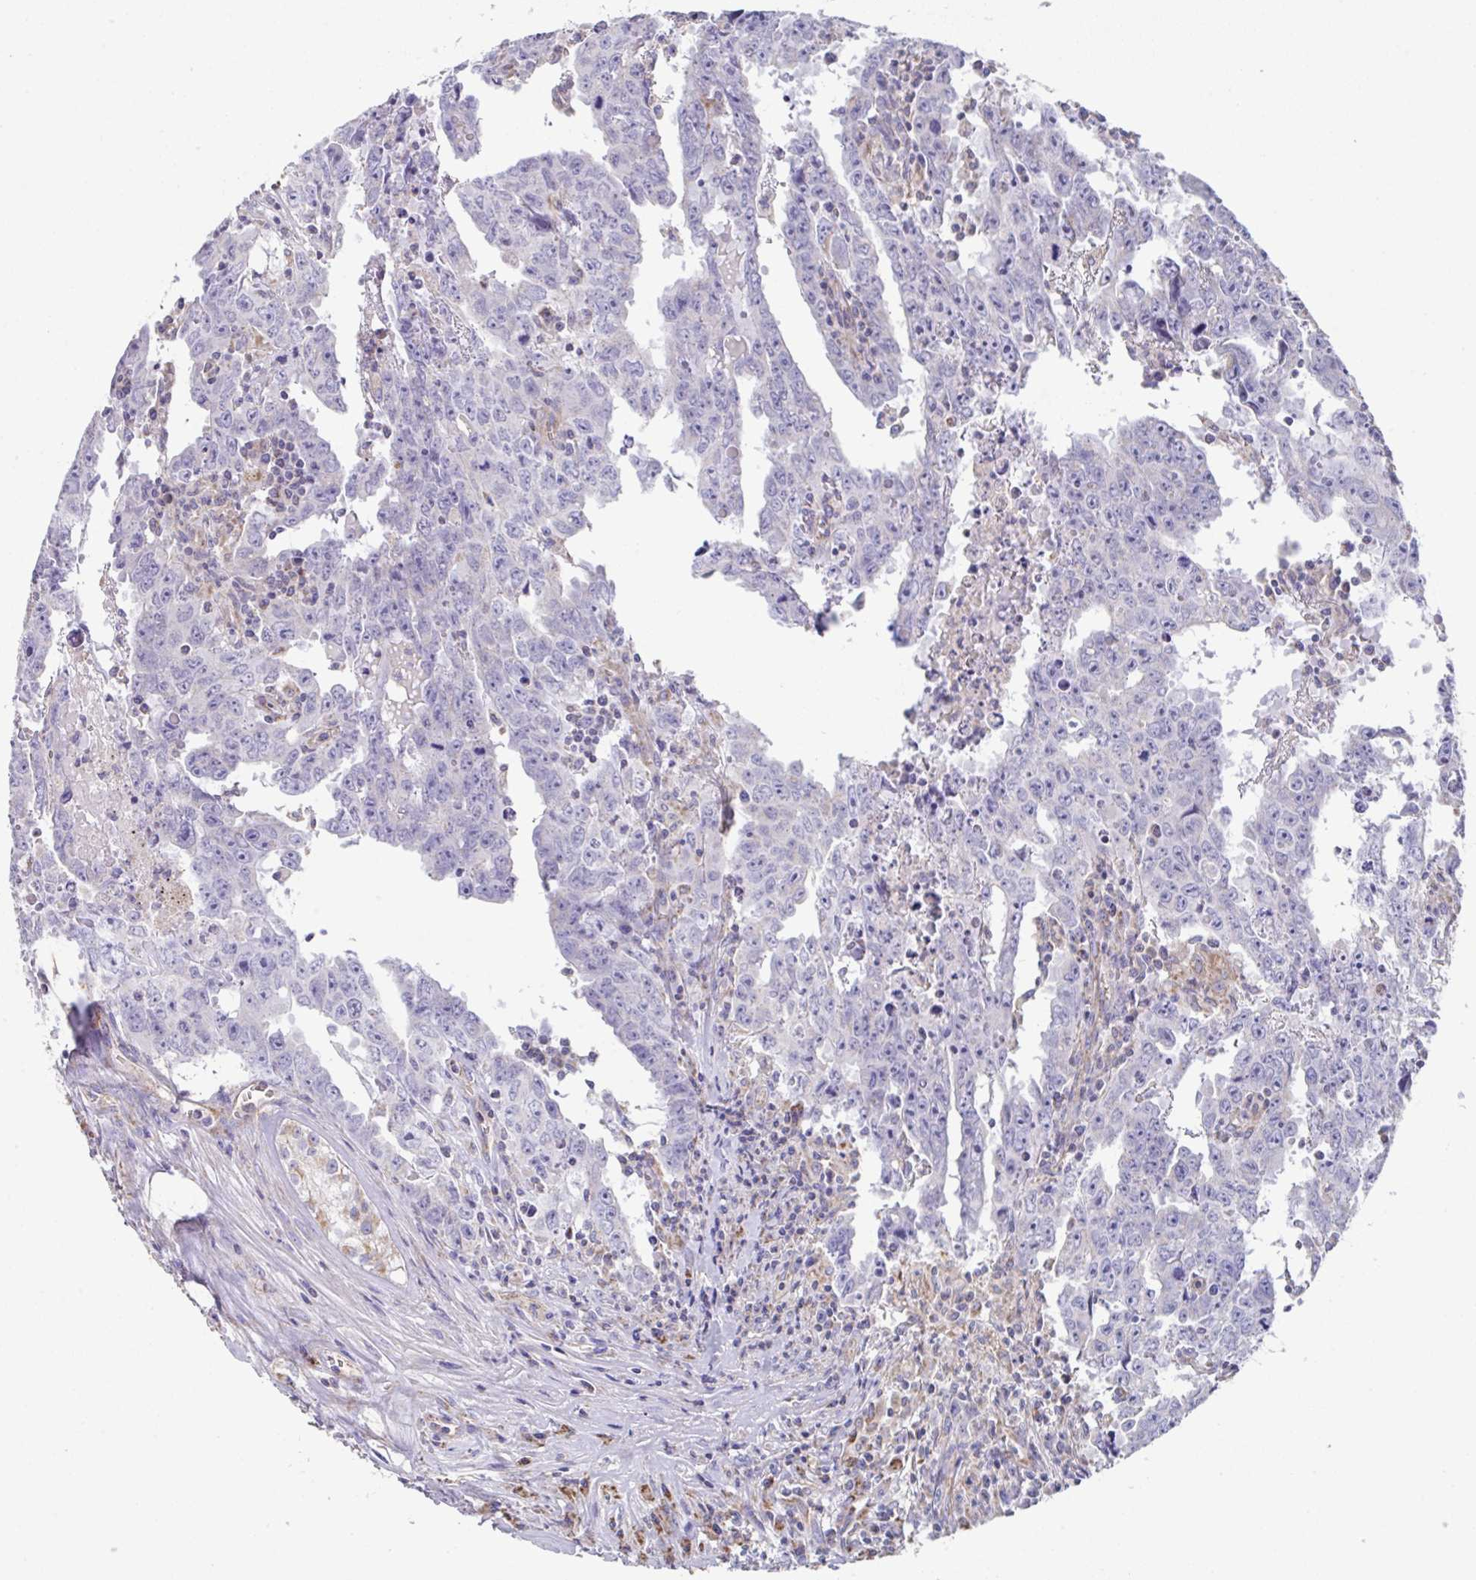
{"staining": {"intensity": "negative", "quantity": "none", "location": "none"}, "tissue": "testis cancer", "cell_type": "Tumor cells", "image_type": "cancer", "snomed": [{"axis": "morphology", "description": "Carcinoma, Embryonal, NOS"}, {"axis": "topography", "description": "Testis"}], "caption": "Testis cancer (embryonal carcinoma) stained for a protein using immunohistochemistry displays no expression tumor cells.", "gene": "DOK7", "patient": {"sex": "male", "age": 22}}